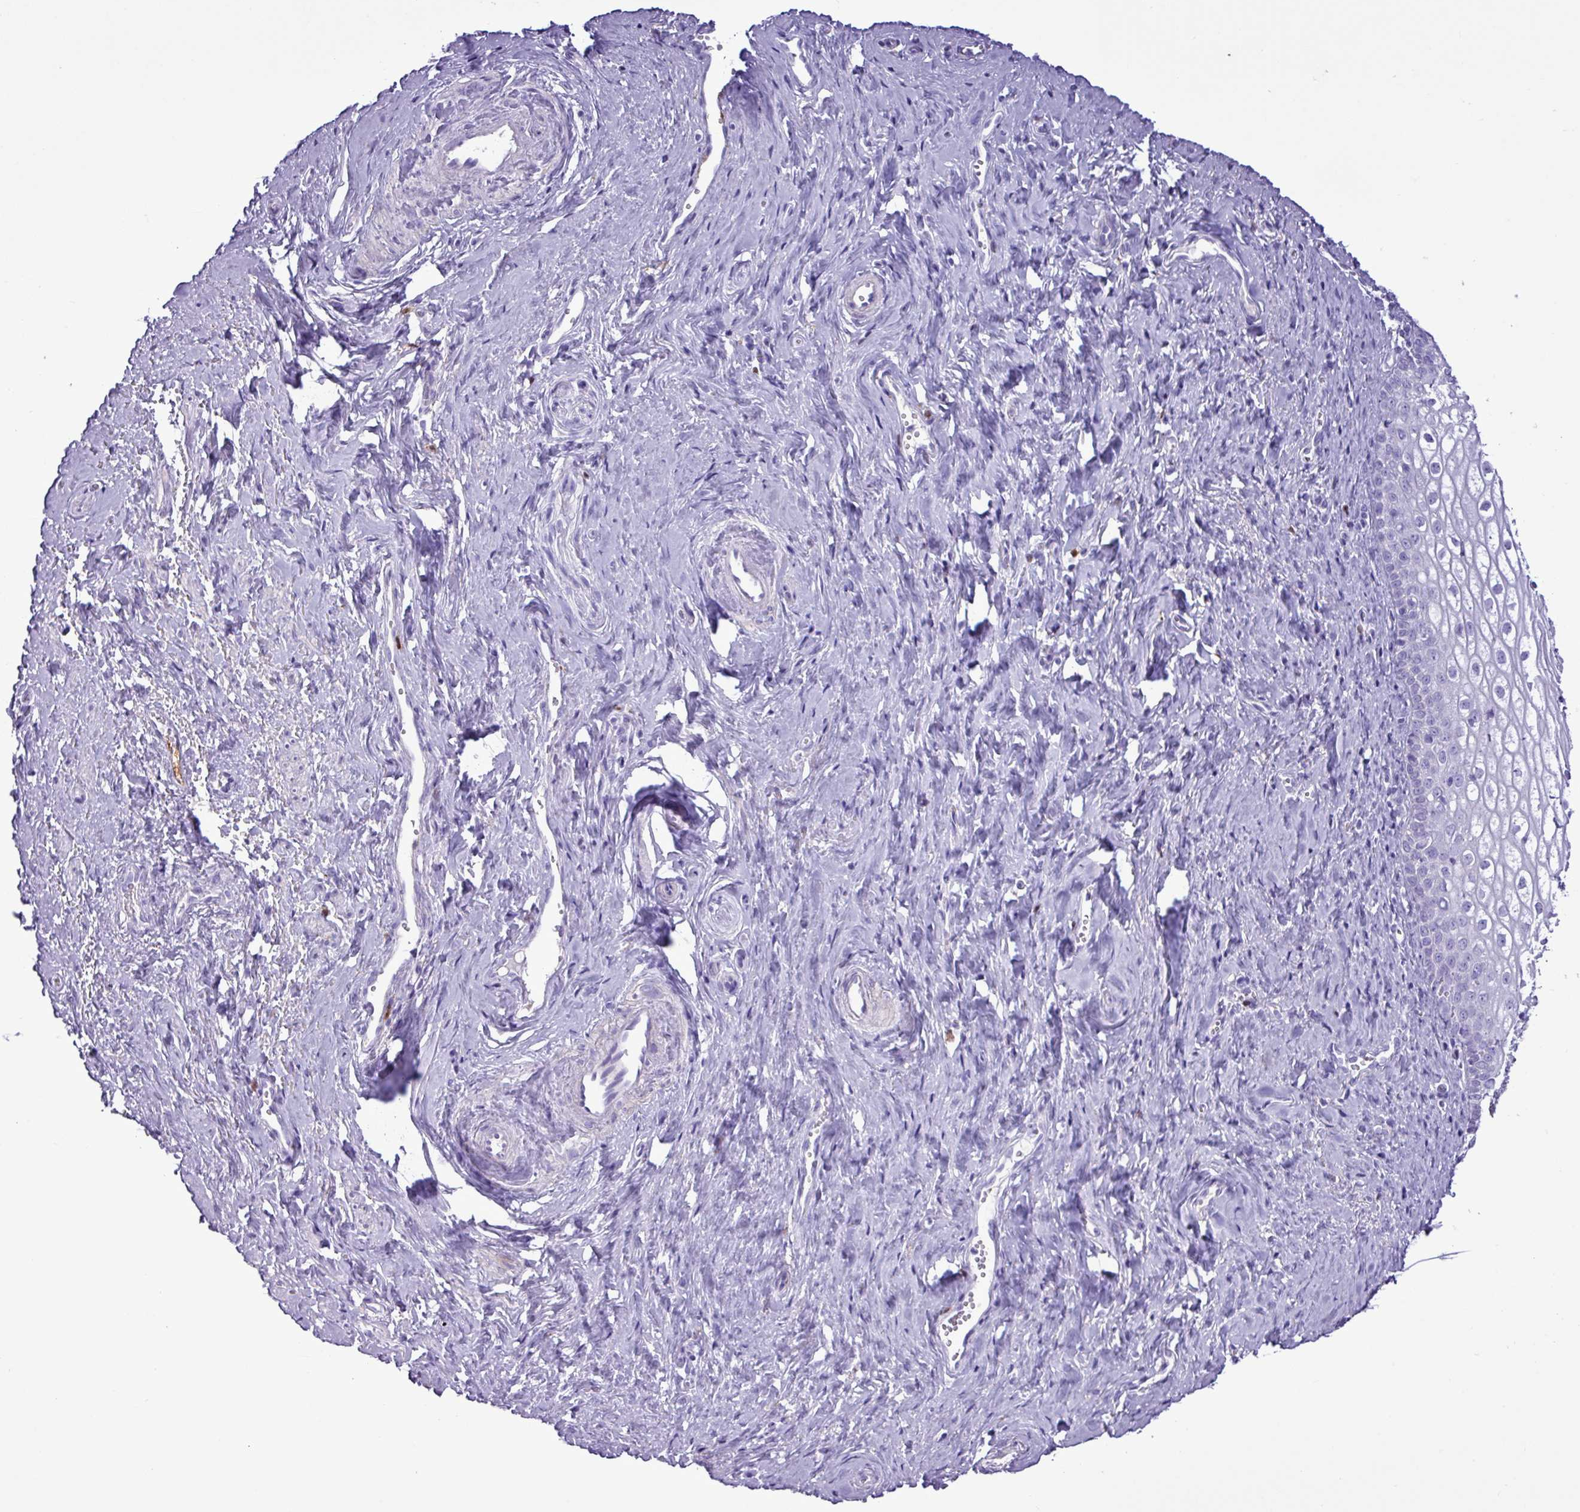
{"staining": {"intensity": "negative", "quantity": "none", "location": "none"}, "tissue": "vagina", "cell_type": "Squamous epithelial cells", "image_type": "normal", "snomed": [{"axis": "morphology", "description": "Normal tissue, NOS"}, {"axis": "topography", "description": "Vagina"}], "caption": "IHC photomicrograph of benign human vagina stained for a protein (brown), which exhibits no positivity in squamous epithelial cells. Brightfield microscopy of immunohistochemistry stained with DAB (3,3'-diaminobenzidine) (brown) and hematoxylin (blue), captured at high magnification.", "gene": "TMEM200C", "patient": {"sex": "female", "age": 59}}